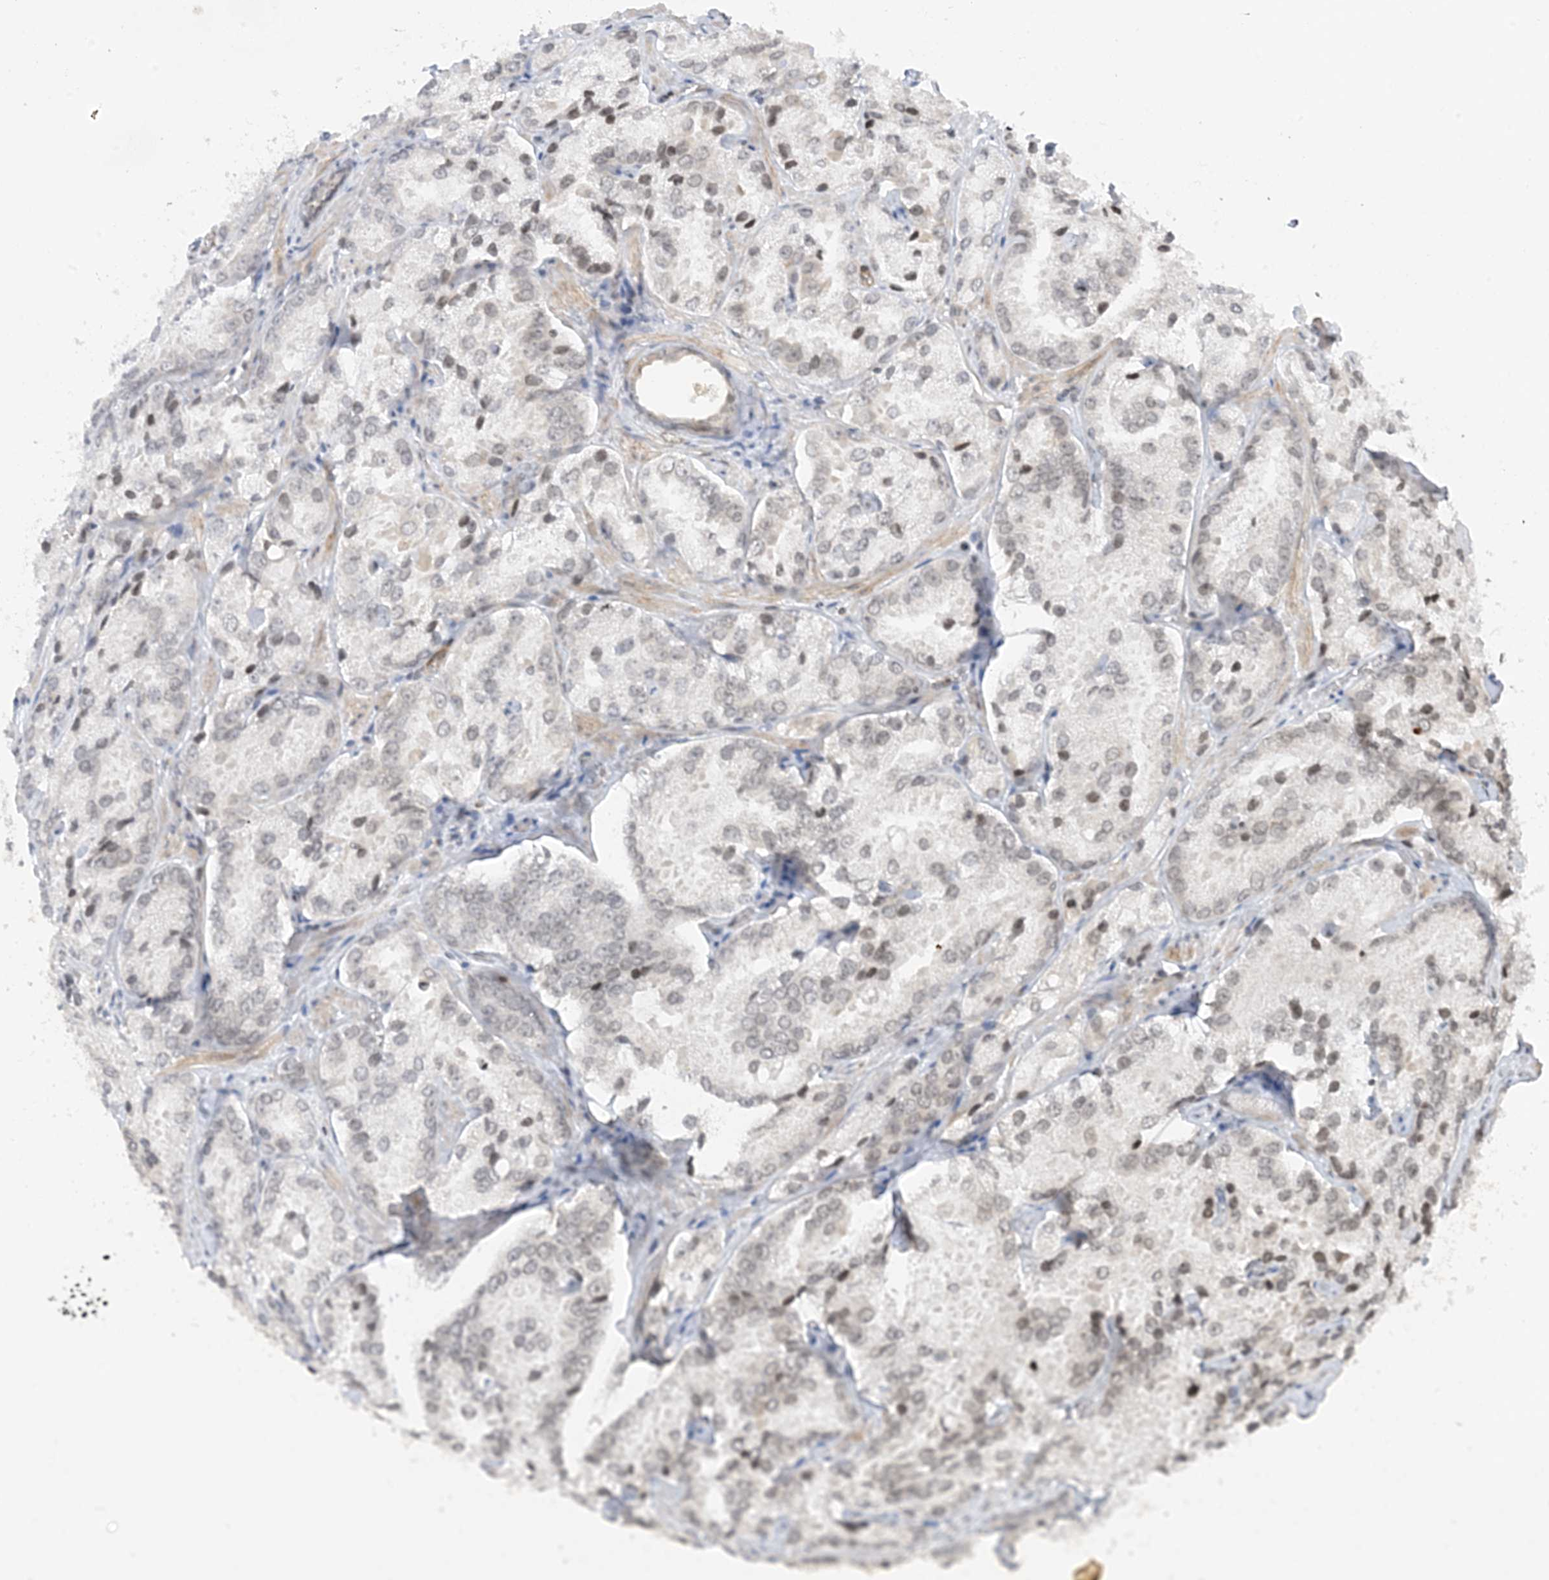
{"staining": {"intensity": "weak", "quantity": "<25%", "location": "nuclear"}, "tissue": "prostate cancer", "cell_type": "Tumor cells", "image_type": "cancer", "snomed": [{"axis": "morphology", "description": "Adenocarcinoma, High grade"}, {"axis": "topography", "description": "Prostate"}], "caption": "IHC histopathology image of high-grade adenocarcinoma (prostate) stained for a protein (brown), which exhibits no positivity in tumor cells.", "gene": "METAP1D", "patient": {"sex": "male", "age": 66}}